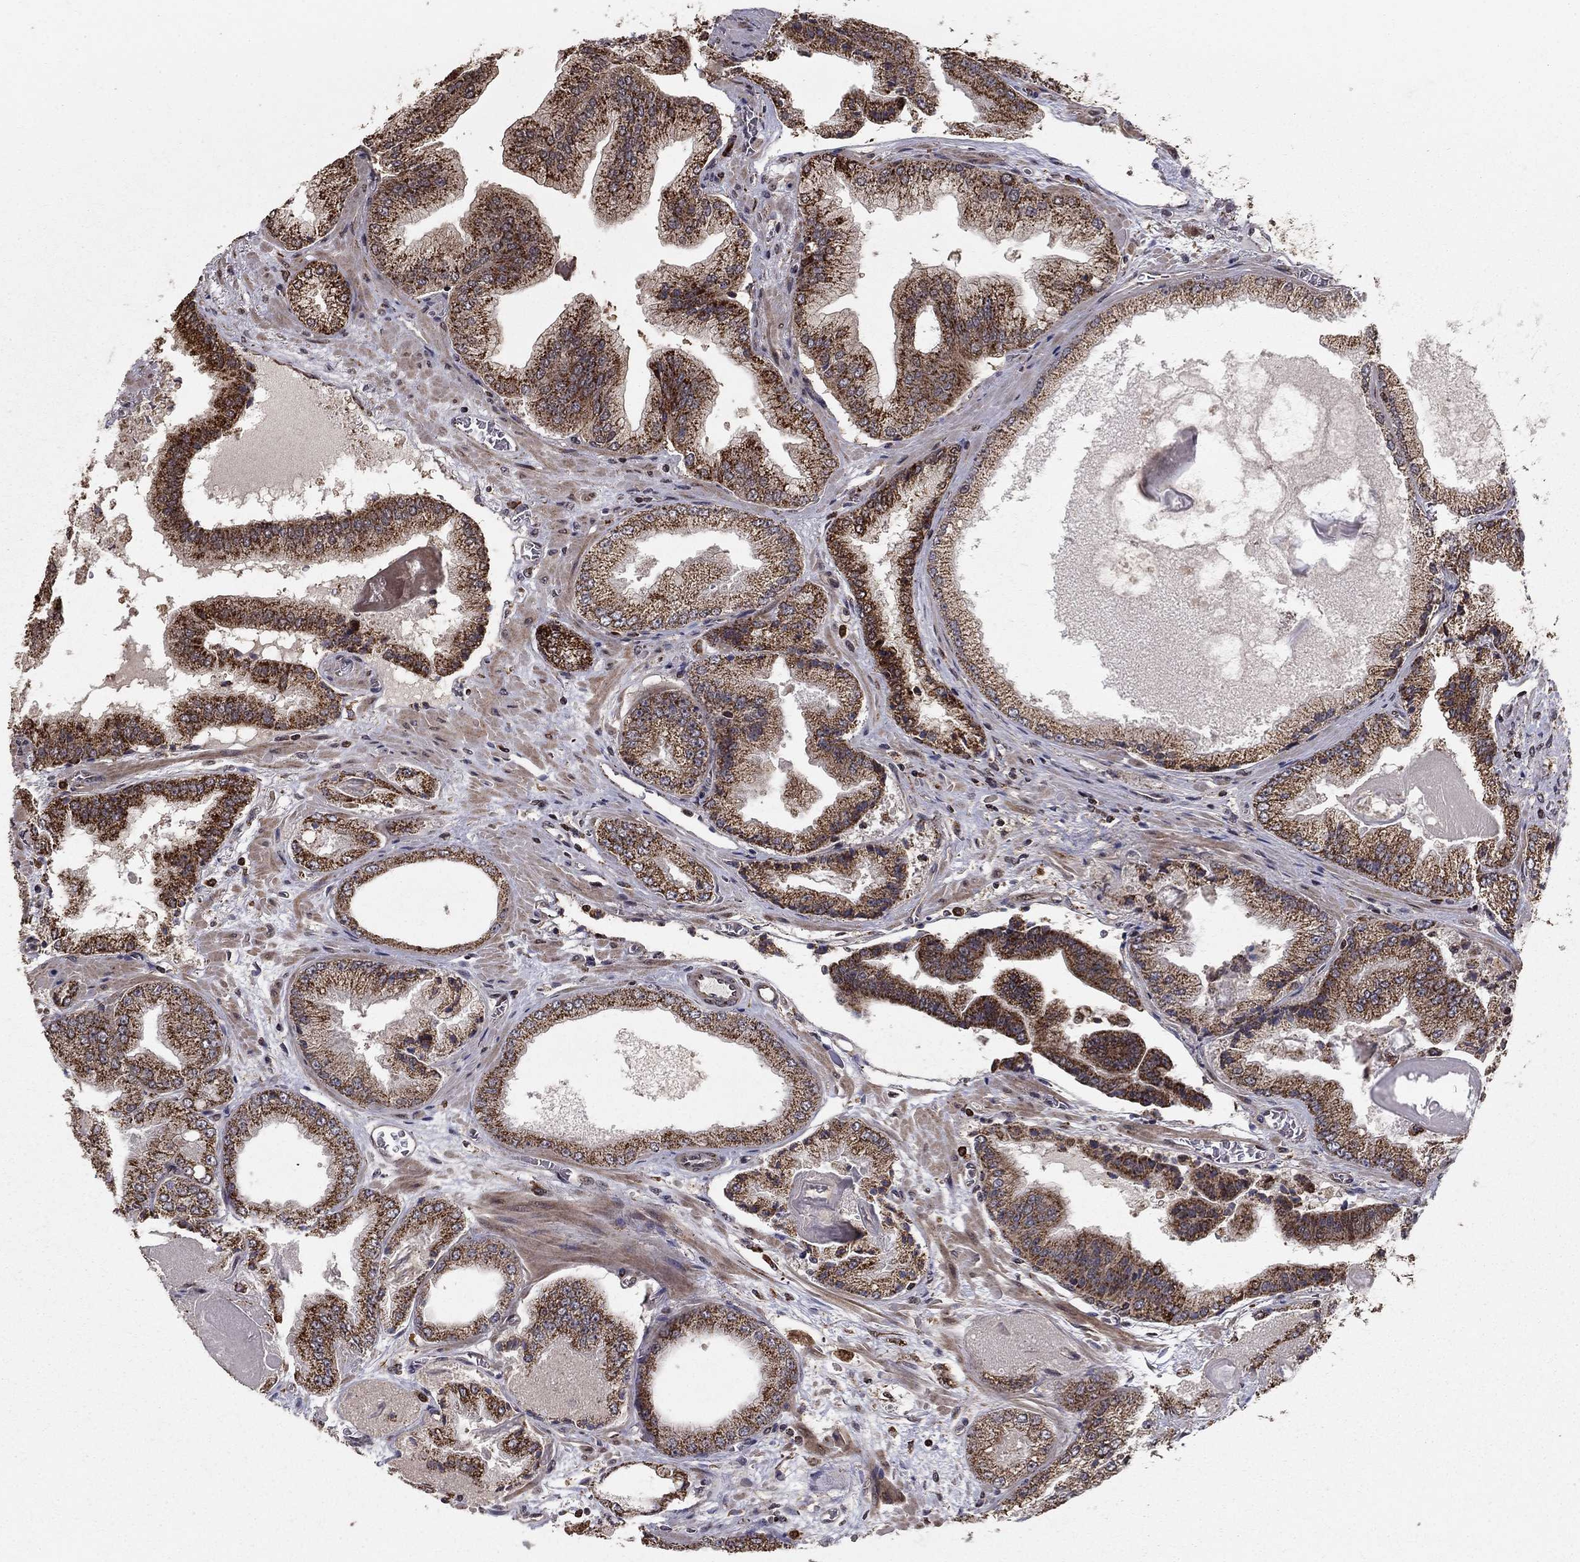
{"staining": {"intensity": "strong", "quantity": ">75%", "location": "cytoplasmic/membranous"}, "tissue": "prostate cancer", "cell_type": "Tumor cells", "image_type": "cancer", "snomed": [{"axis": "morphology", "description": "Adenocarcinoma, Low grade"}, {"axis": "topography", "description": "Prostate"}], "caption": "A histopathology image showing strong cytoplasmic/membranous expression in approximately >75% of tumor cells in prostate cancer (adenocarcinoma (low-grade)), as visualized by brown immunohistochemical staining.", "gene": "ACOT13", "patient": {"sex": "male", "age": 72}}